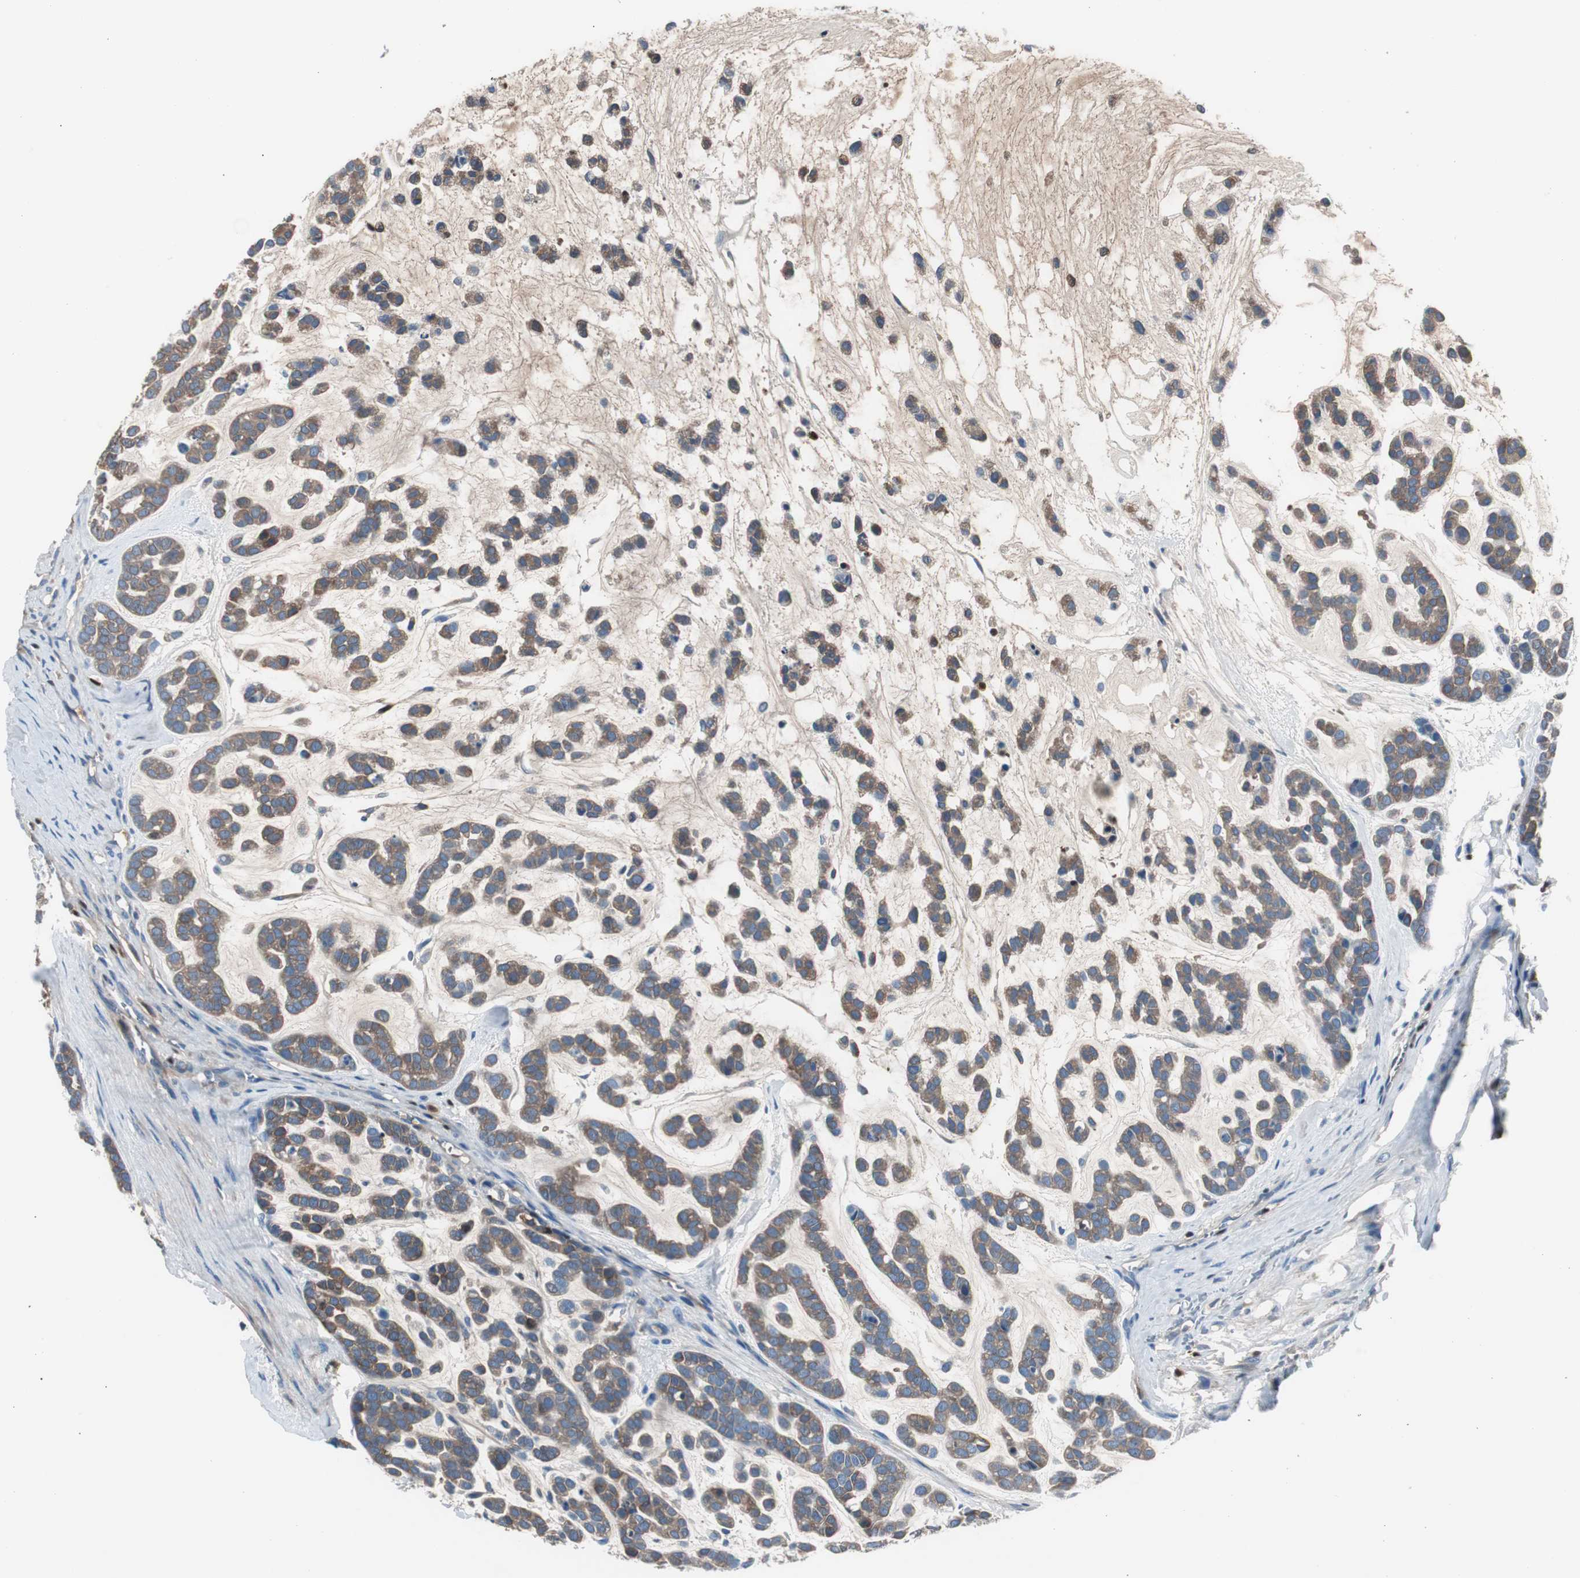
{"staining": {"intensity": "moderate", "quantity": ">75%", "location": "cytoplasmic/membranous"}, "tissue": "head and neck cancer", "cell_type": "Tumor cells", "image_type": "cancer", "snomed": [{"axis": "morphology", "description": "Adenocarcinoma, NOS"}, {"axis": "morphology", "description": "Adenoma, NOS"}, {"axis": "topography", "description": "Head-Neck"}], "caption": "The image shows a brown stain indicating the presence of a protein in the cytoplasmic/membranous of tumor cells in head and neck adenocarcinoma. (DAB (3,3'-diaminobenzidine) IHC, brown staining for protein, blue staining for nuclei).", "gene": "SERPINF1", "patient": {"sex": "female", "age": 55}}